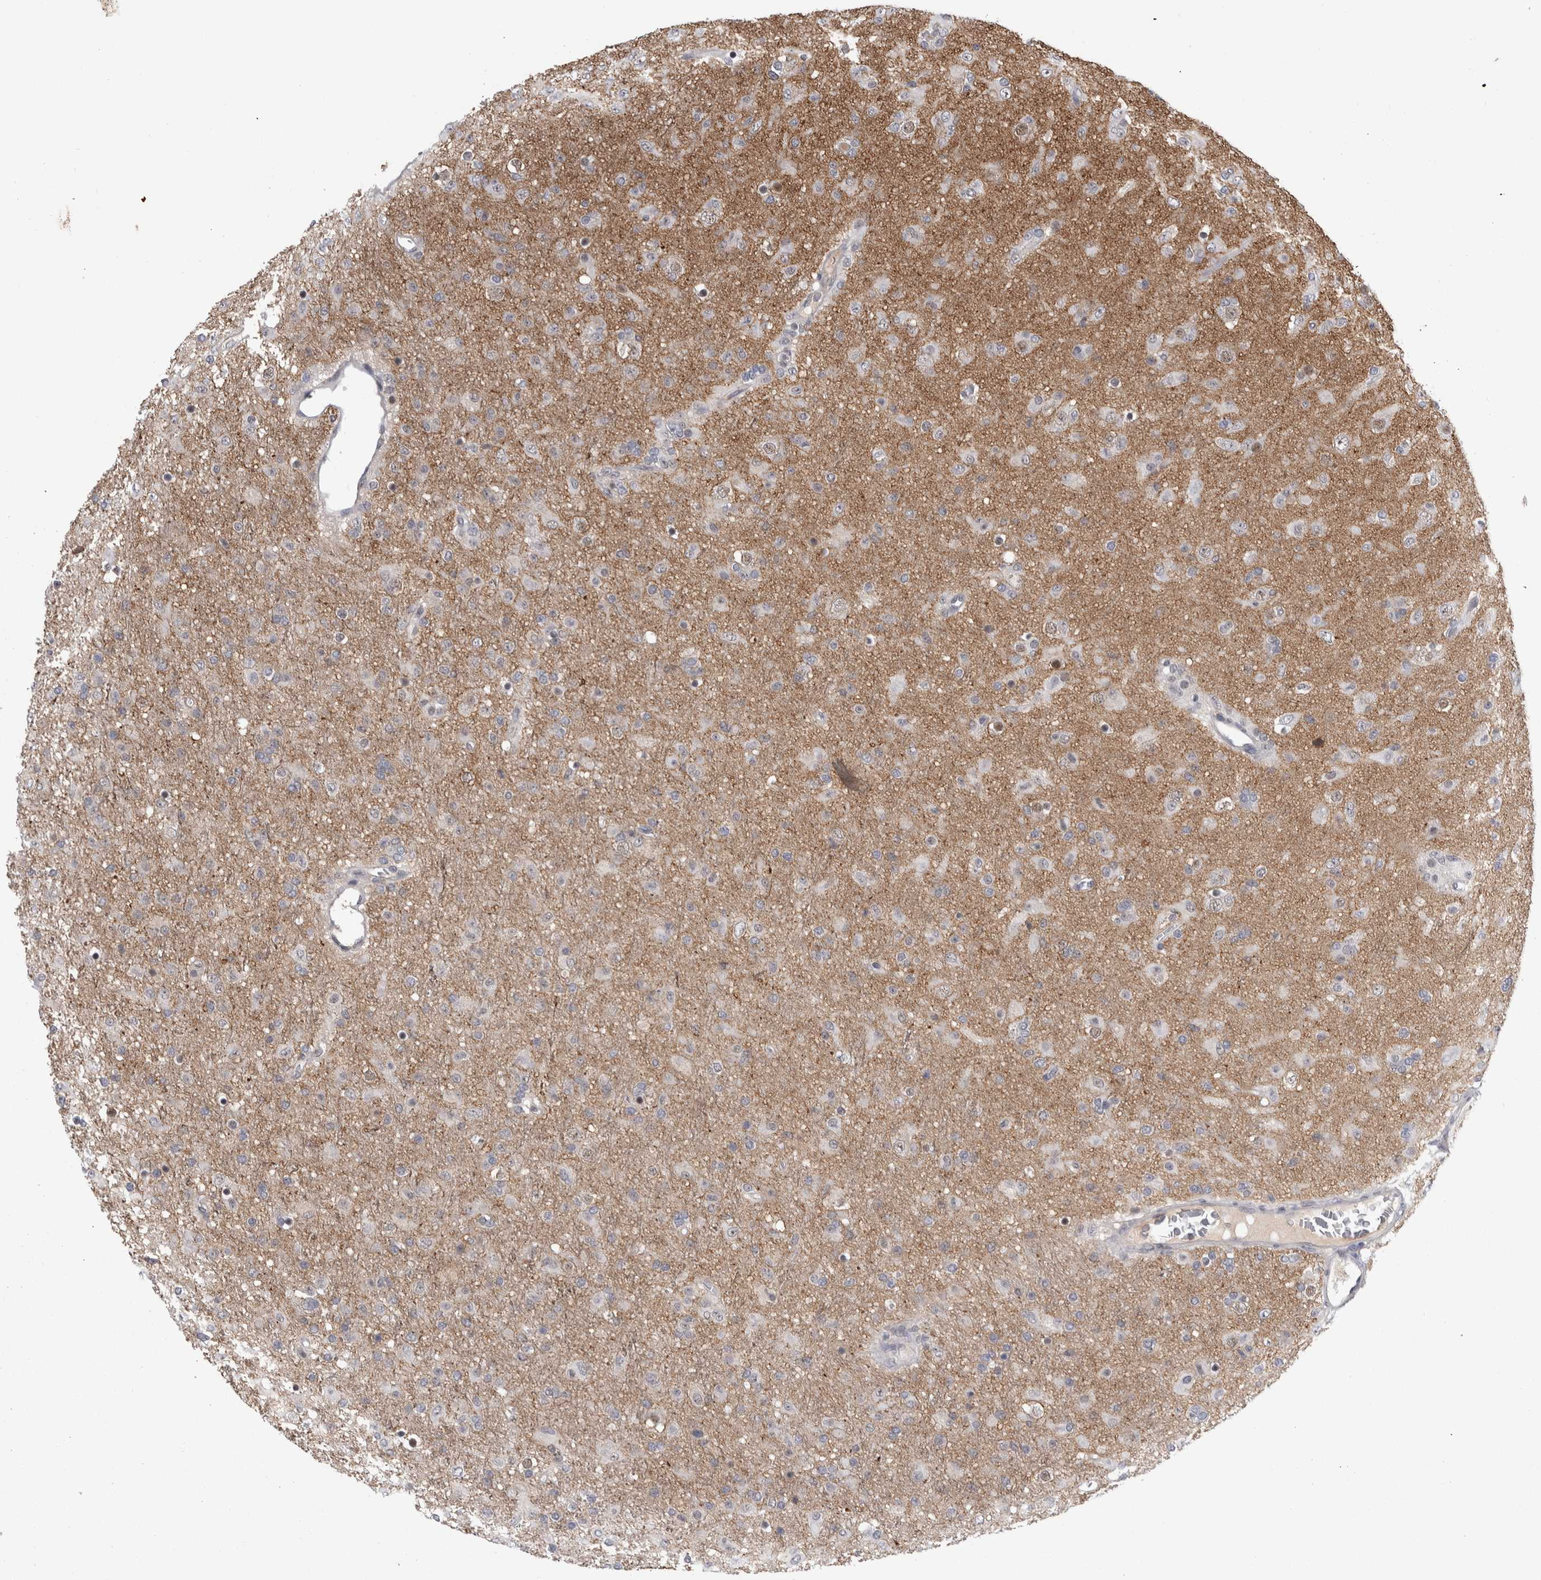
{"staining": {"intensity": "negative", "quantity": "none", "location": "none"}, "tissue": "glioma", "cell_type": "Tumor cells", "image_type": "cancer", "snomed": [{"axis": "morphology", "description": "Glioma, malignant, Low grade"}, {"axis": "topography", "description": "Brain"}], "caption": "DAB immunohistochemical staining of glioma exhibits no significant expression in tumor cells.", "gene": "PEBP4", "patient": {"sex": "male", "age": 65}}